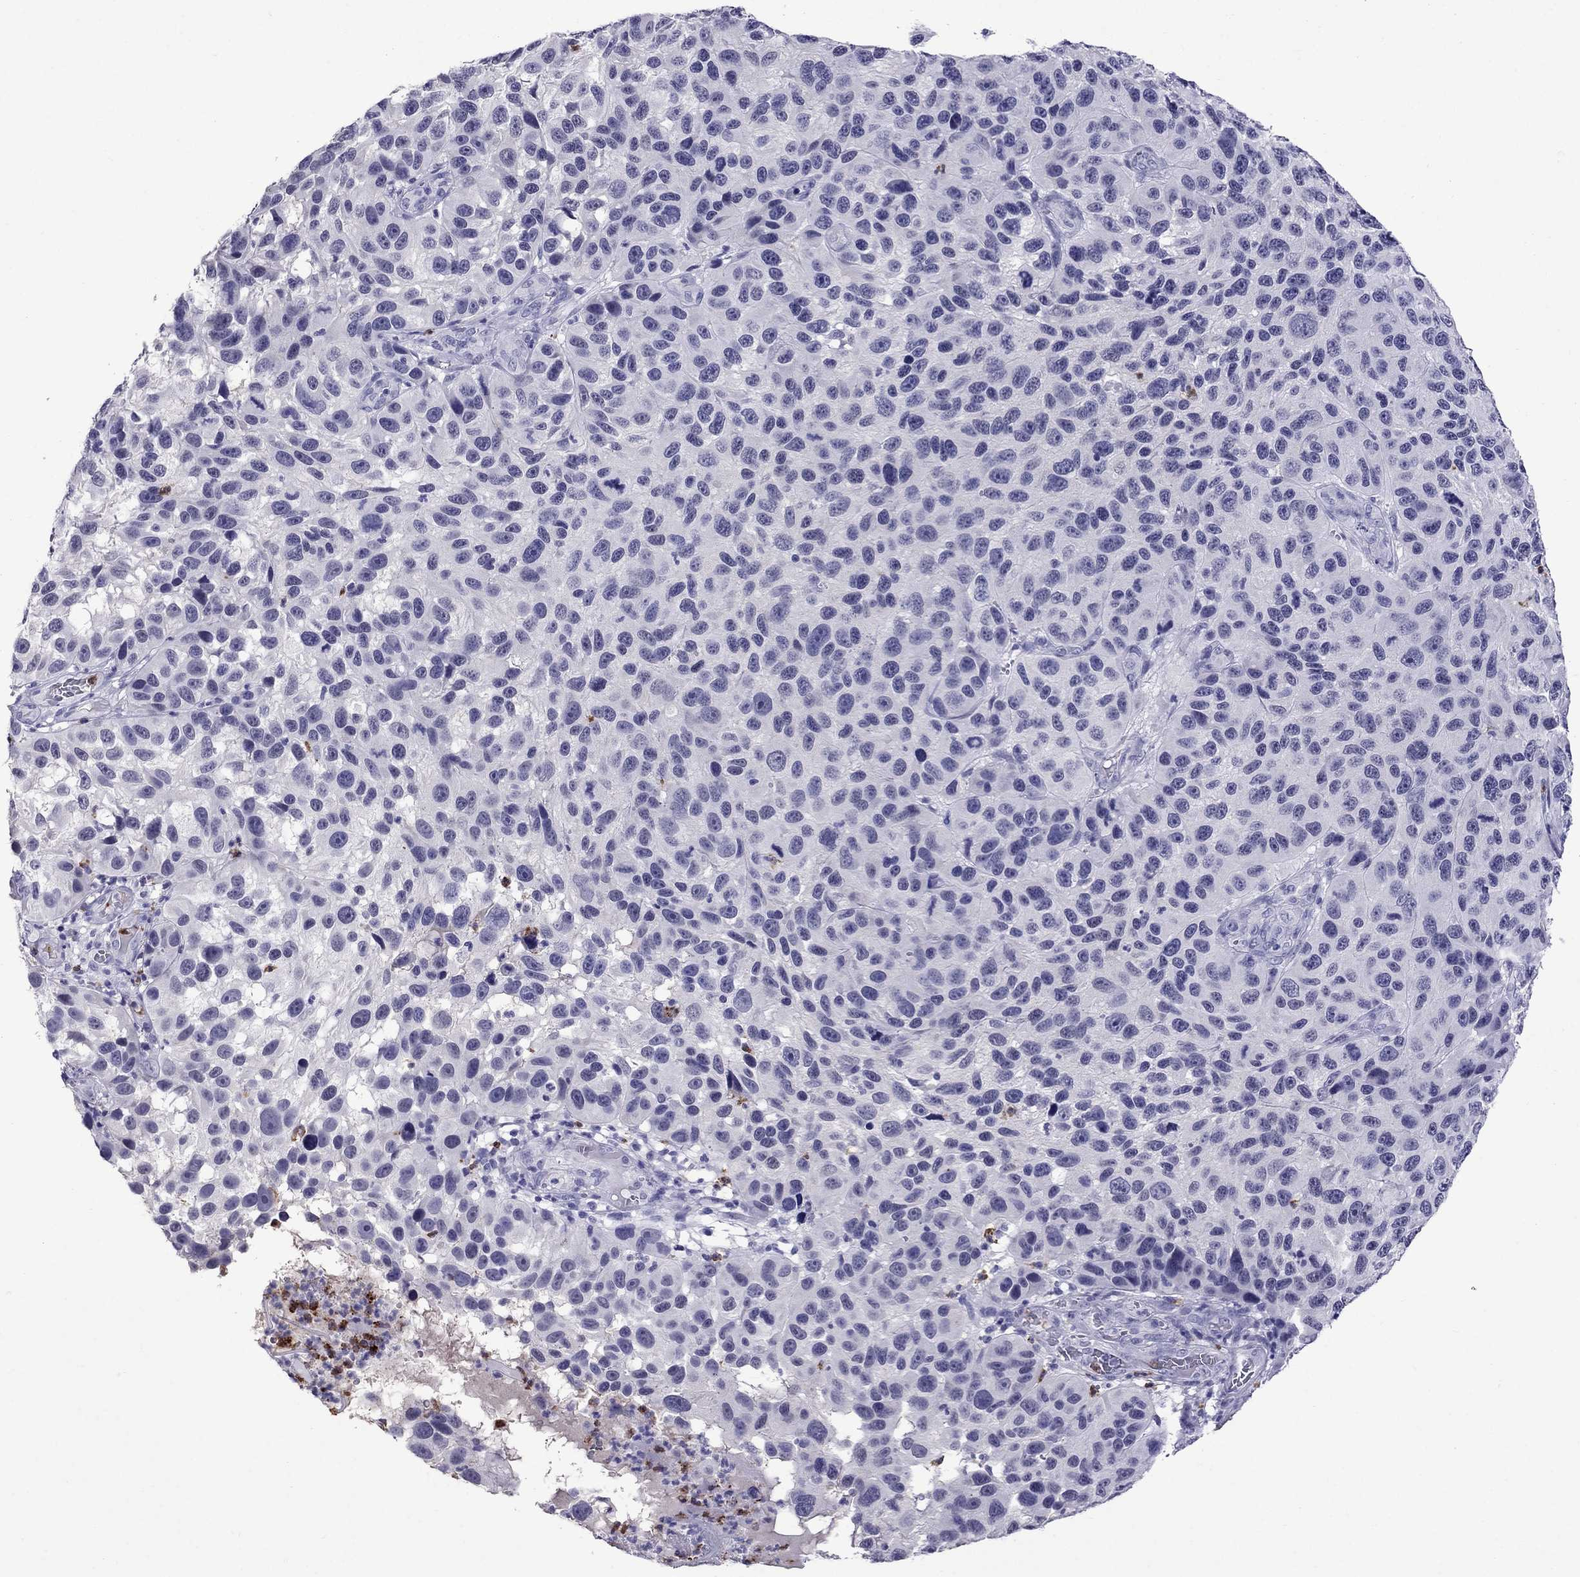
{"staining": {"intensity": "negative", "quantity": "none", "location": "none"}, "tissue": "melanoma", "cell_type": "Tumor cells", "image_type": "cancer", "snomed": [{"axis": "morphology", "description": "Malignant melanoma, NOS"}, {"axis": "topography", "description": "Skin"}], "caption": "DAB immunohistochemical staining of melanoma displays no significant positivity in tumor cells.", "gene": "OLFM4", "patient": {"sex": "male", "age": 53}}